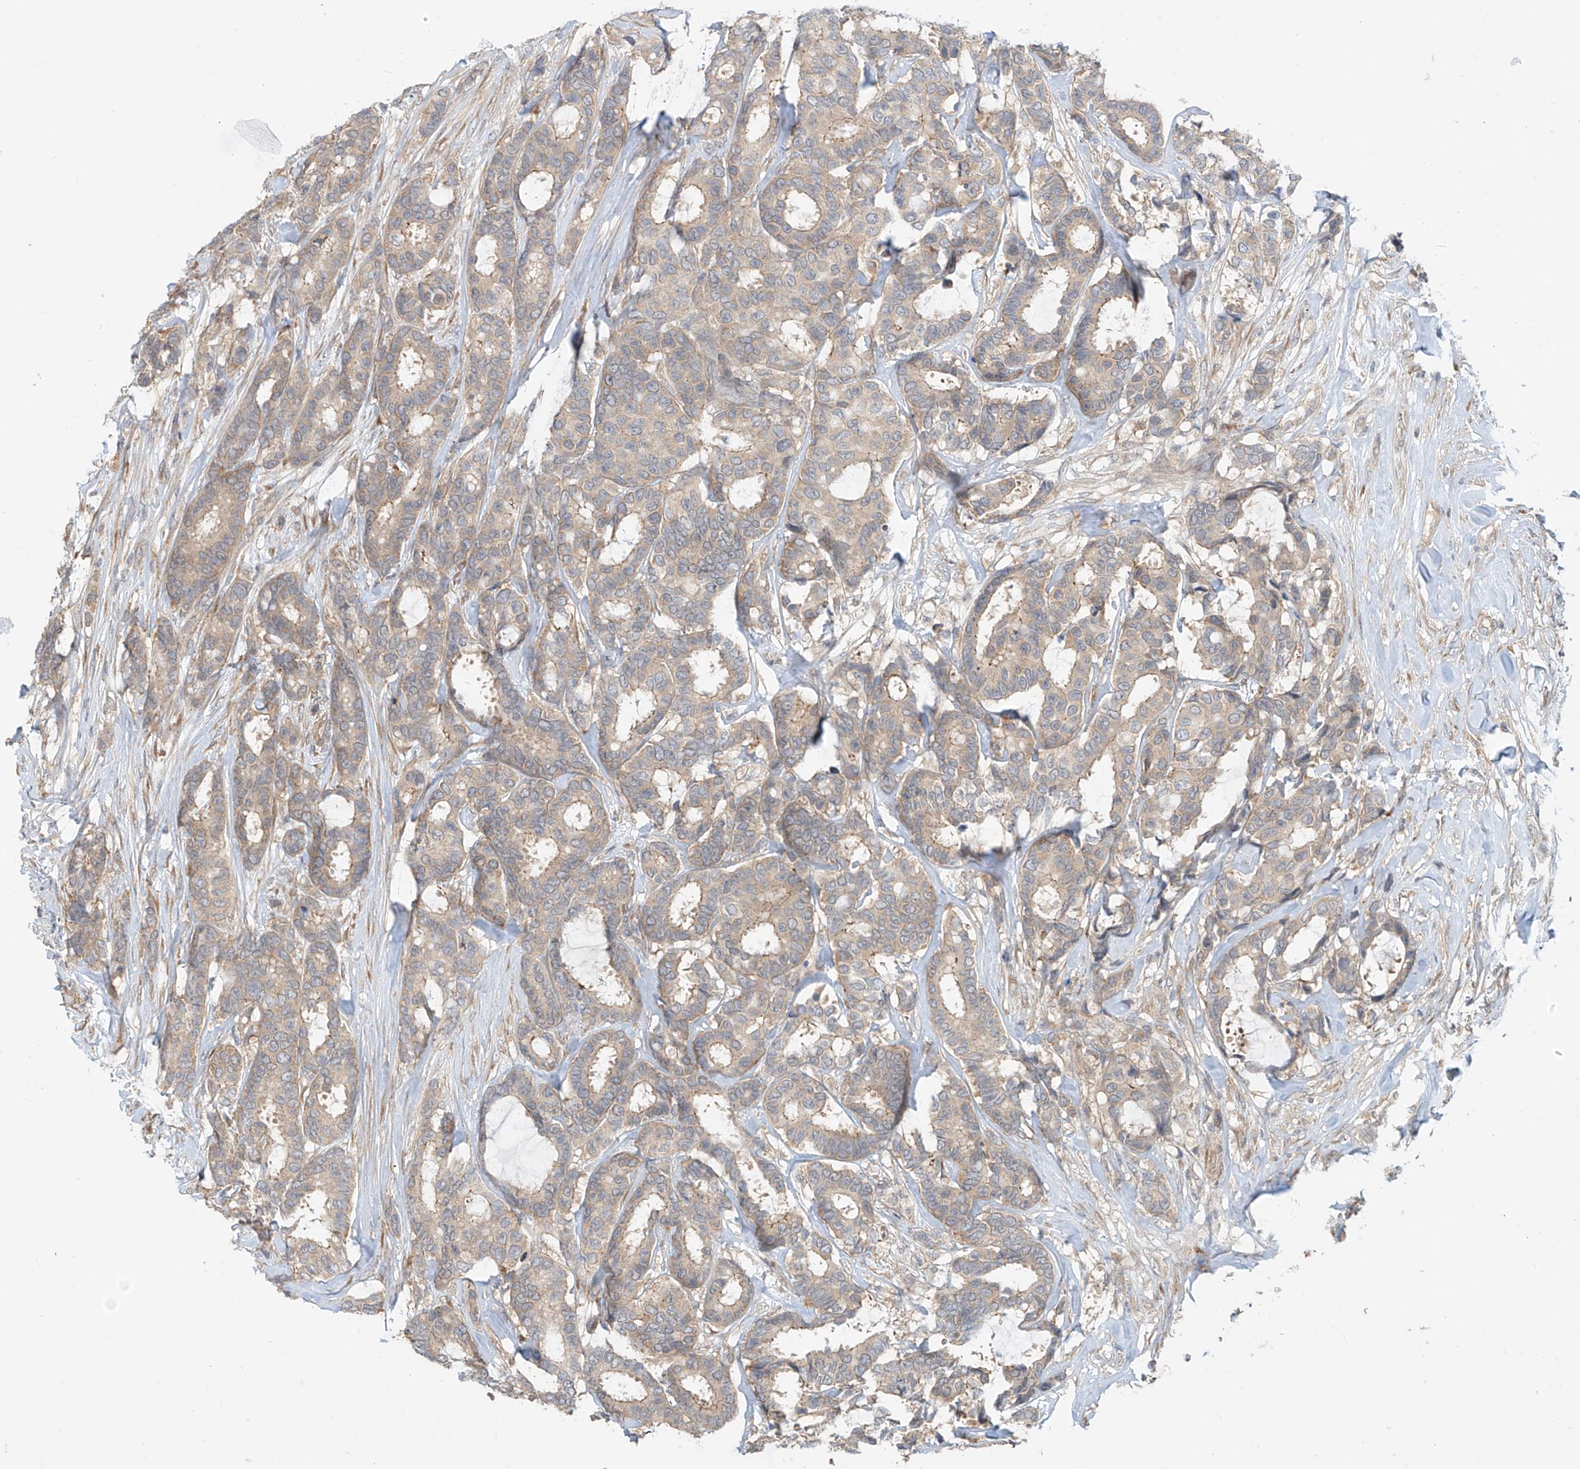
{"staining": {"intensity": "weak", "quantity": "25%-75%", "location": "cytoplasmic/membranous"}, "tissue": "breast cancer", "cell_type": "Tumor cells", "image_type": "cancer", "snomed": [{"axis": "morphology", "description": "Duct carcinoma"}, {"axis": "topography", "description": "Breast"}], "caption": "An immunohistochemistry (IHC) micrograph of neoplastic tissue is shown. Protein staining in brown labels weak cytoplasmic/membranous positivity in breast cancer (invasive ductal carcinoma) within tumor cells.", "gene": "MTUS2", "patient": {"sex": "female", "age": 87}}